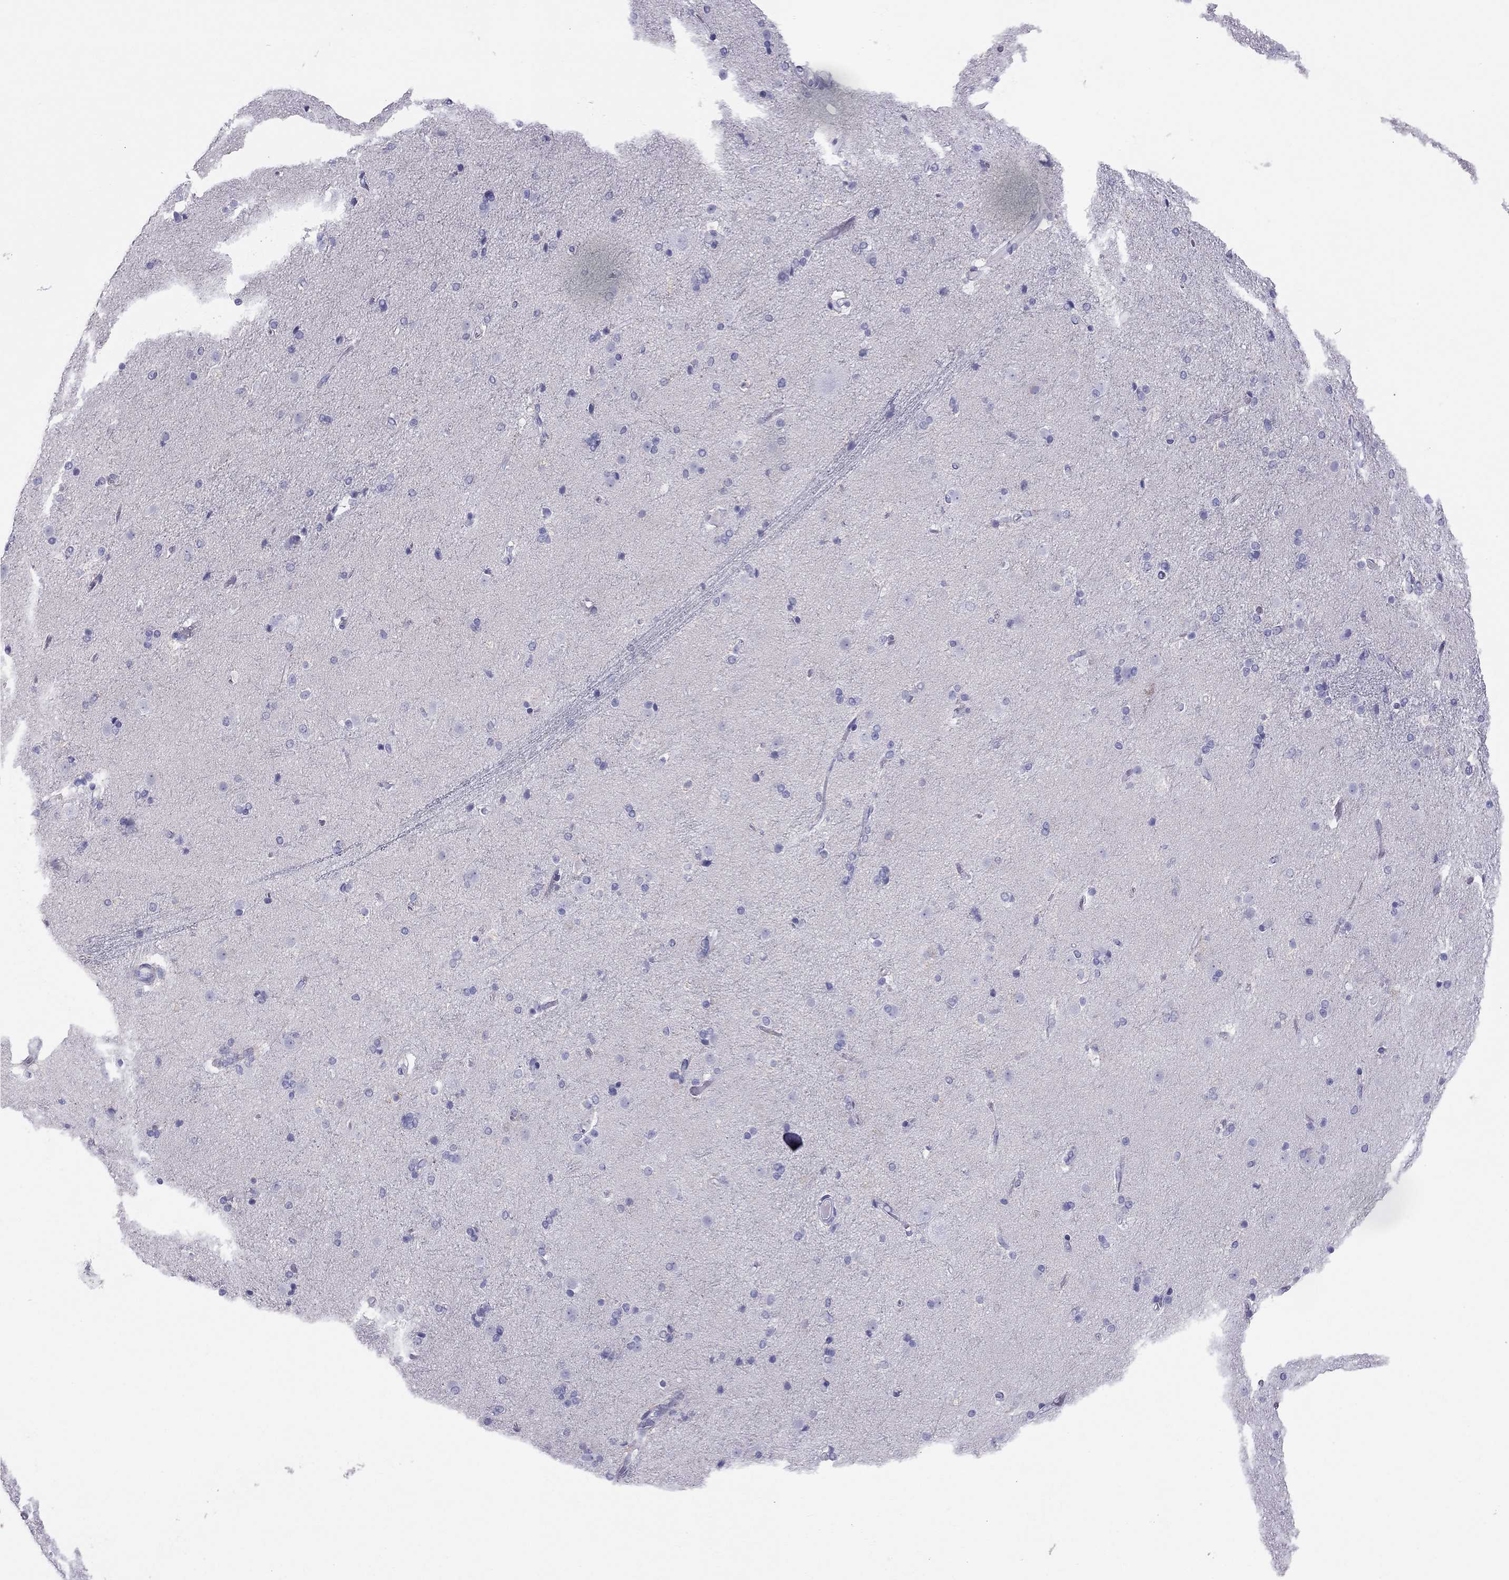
{"staining": {"intensity": "negative", "quantity": "none", "location": "none"}, "tissue": "caudate", "cell_type": "Glial cells", "image_type": "normal", "snomed": [{"axis": "morphology", "description": "Normal tissue, NOS"}, {"axis": "topography", "description": "Lateral ventricle wall"}], "caption": "Immunohistochemistry of benign human caudate shows no expression in glial cells. (Brightfield microscopy of DAB (3,3'-diaminobenzidine) immunohistochemistry (IHC) at high magnification).", "gene": "TRPM3", "patient": {"sex": "male", "age": 54}}